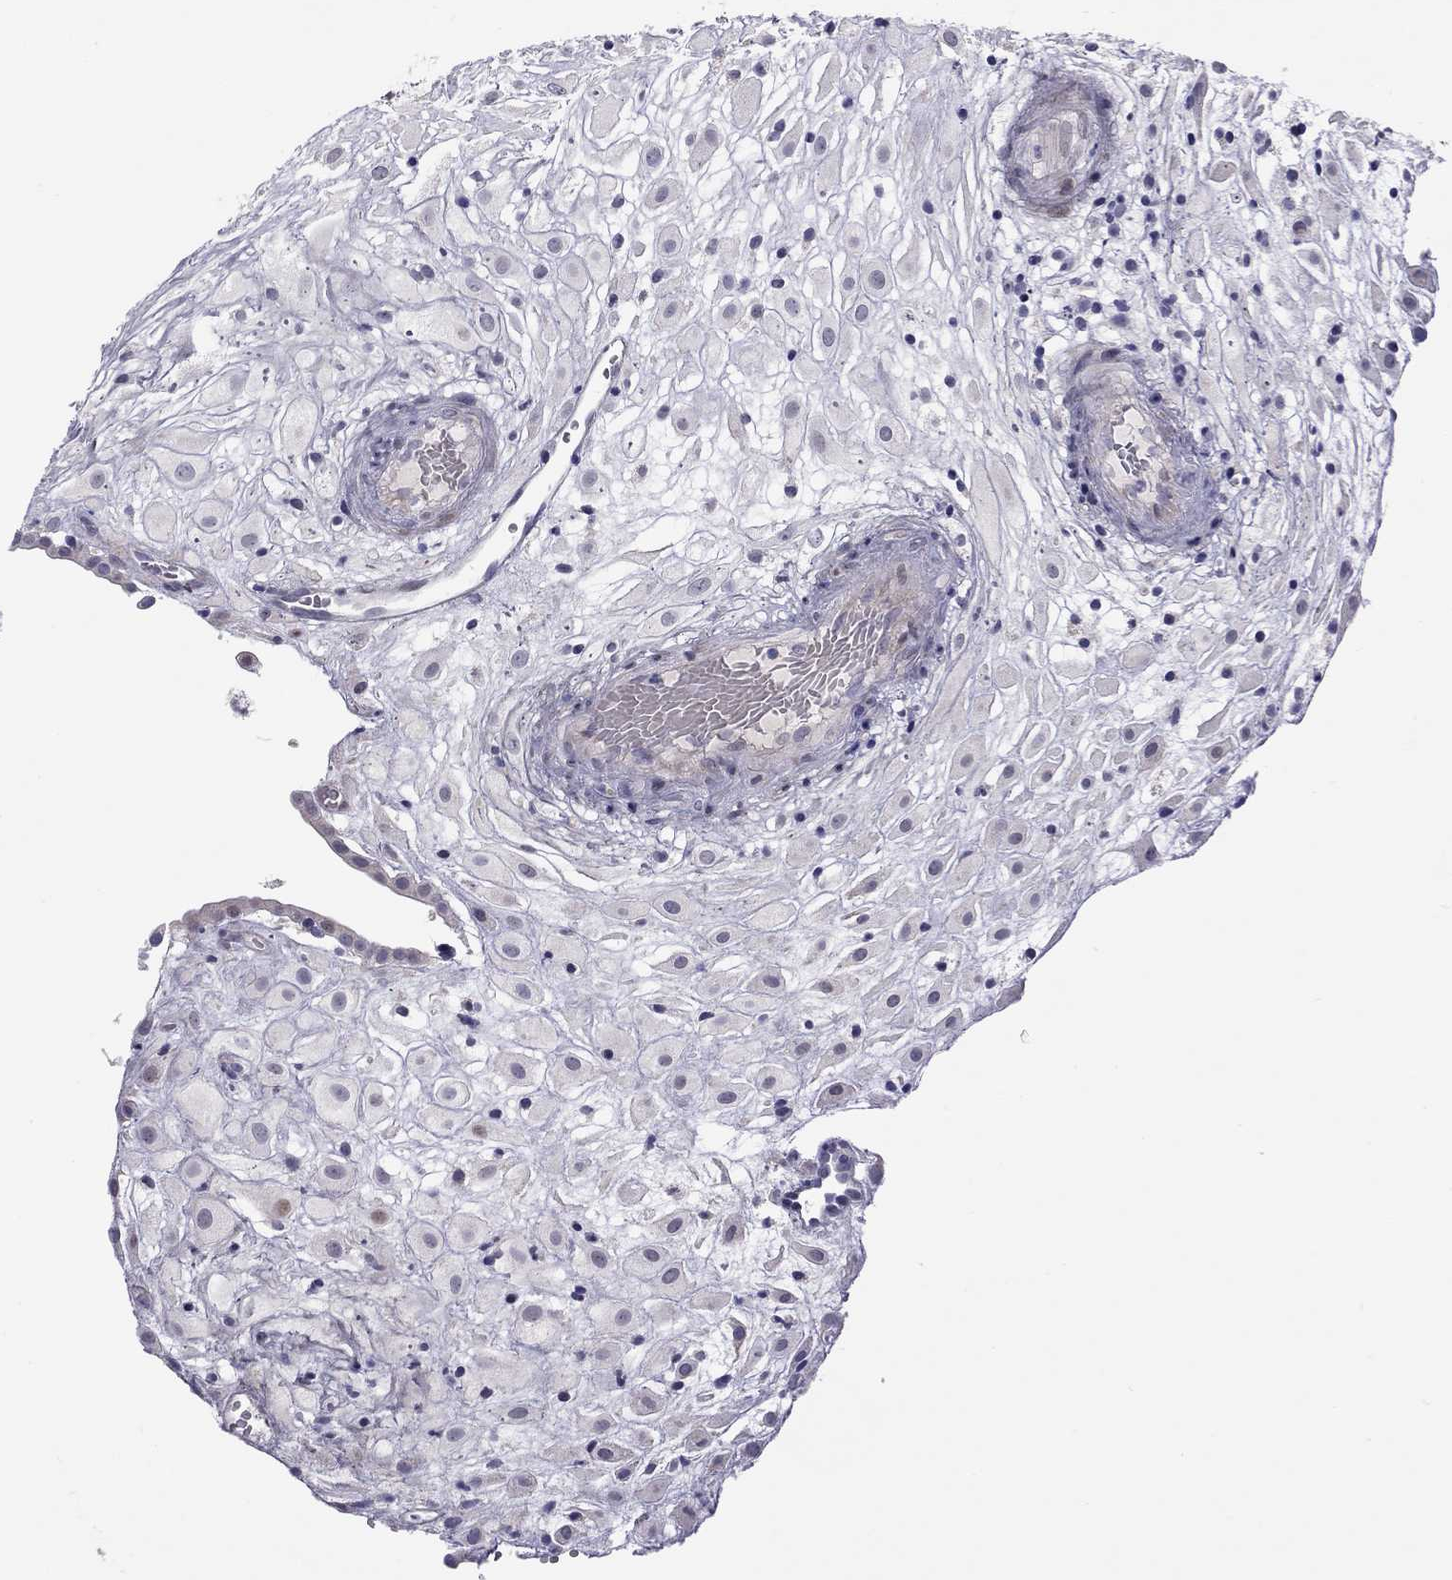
{"staining": {"intensity": "negative", "quantity": "none", "location": "none"}, "tissue": "placenta", "cell_type": "Decidual cells", "image_type": "normal", "snomed": [{"axis": "morphology", "description": "Normal tissue, NOS"}, {"axis": "topography", "description": "Placenta"}], "caption": "Histopathology image shows no significant protein staining in decidual cells of benign placenta.", "gene": "C8orf88", "patient": {"sex": "female", "age": 24}}